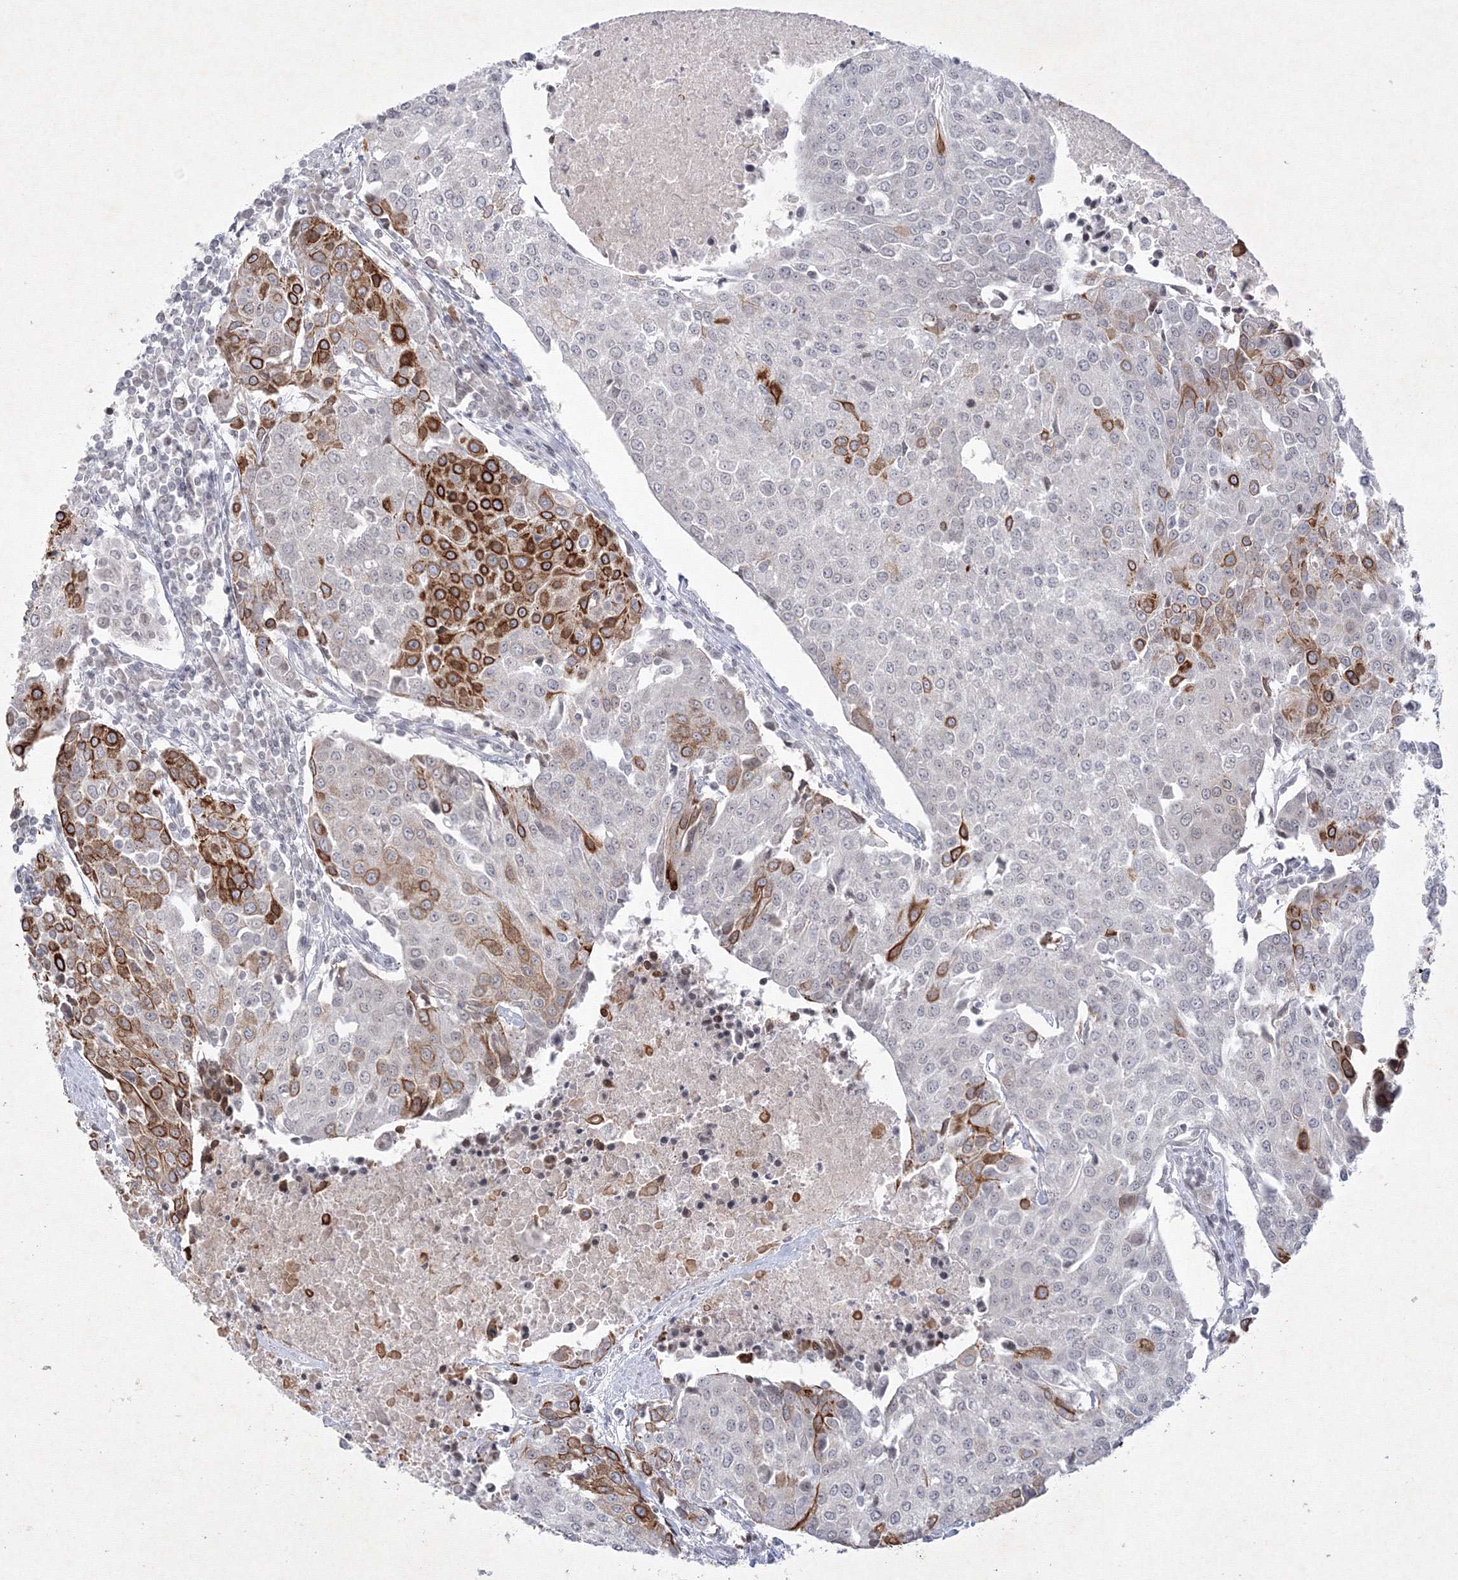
{"staining": {"intensity": "strong", "quantity": "<25%", "location": "cytoplasmic/membranous"}, "tissue": "urothelial cancer", "cell_type": "Tumor cells", "image_type": "cancer", "snomed": [{"axis": "morphology", "description": "Urothelial carcinoma, High grade"}, {"axis": "topography", "description": "Urinary bladder"}], "caption": "Tumor cells display medium levels of strong cytoplasmic/membranous staining in about <25% of cells in urothelial cancer.", "gene": "NXPE3", "patient": {"sex": "female", "age": 85}}